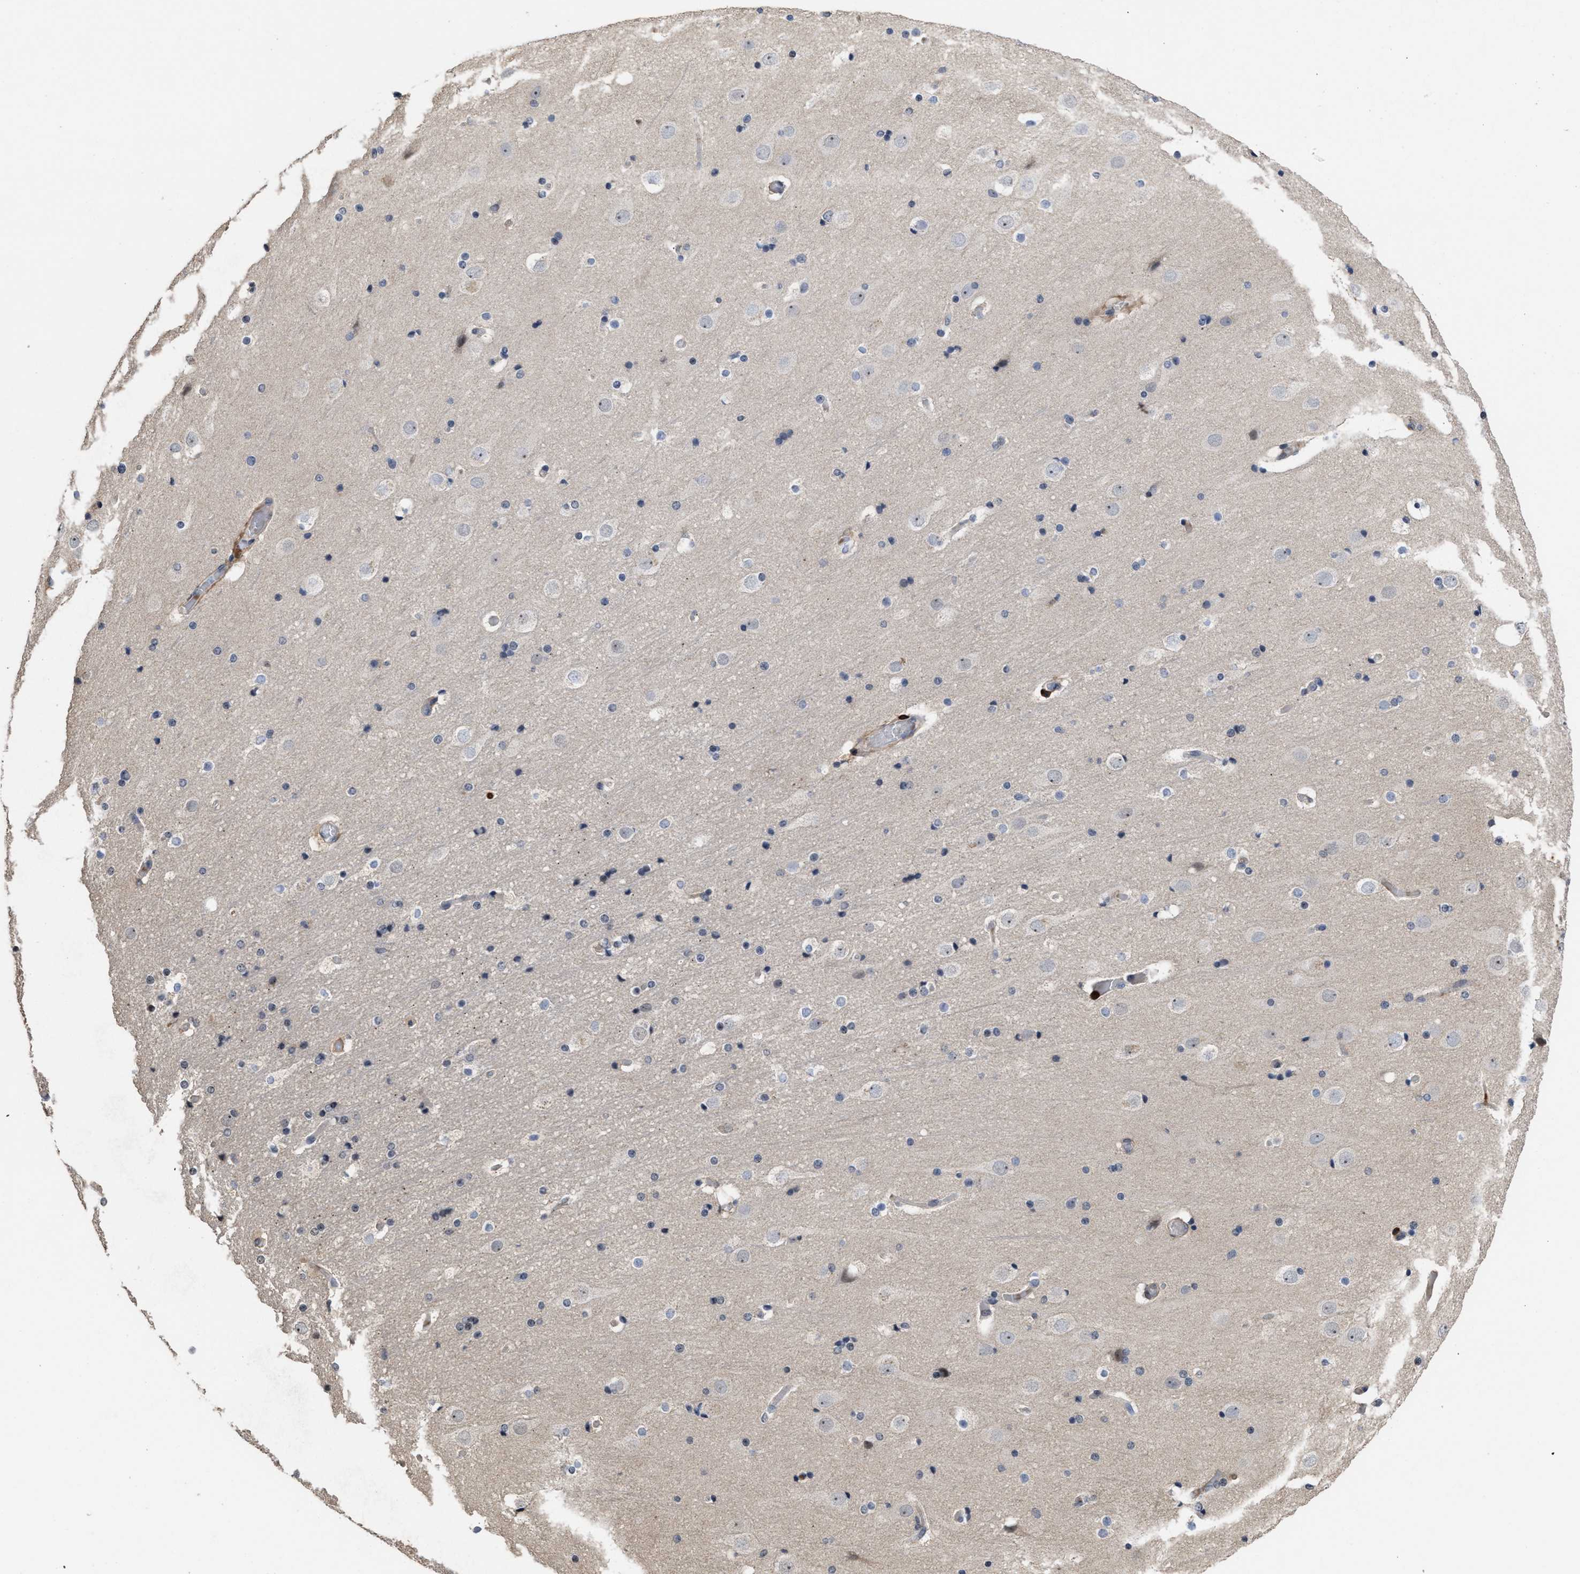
{"staining": {"intensity": "negative", "quantity": "none", "location": "none"}, "tissue": "cerebral cortex", "cell_type": "Endothelial cells", "image_type": "normal", "snomed": [{"axis": "morphology", "description": "Normal tissue, NOS"}, {"axis": "topography", "description": "Cerebral cortex"}], "caption": "Immunohistochemistry photomicrograph of unremarkable cerebral cortex stained for a protein (brown), which exhibits no expression in endothelial cells. The staining was performed using DAB to visualize the protein expression in brown, while the nuclei were stained in blue with hematoxylin (Magnification: 20x).", "gene": "PTPRE", "patient": {"sex": "male", "age": 57}}